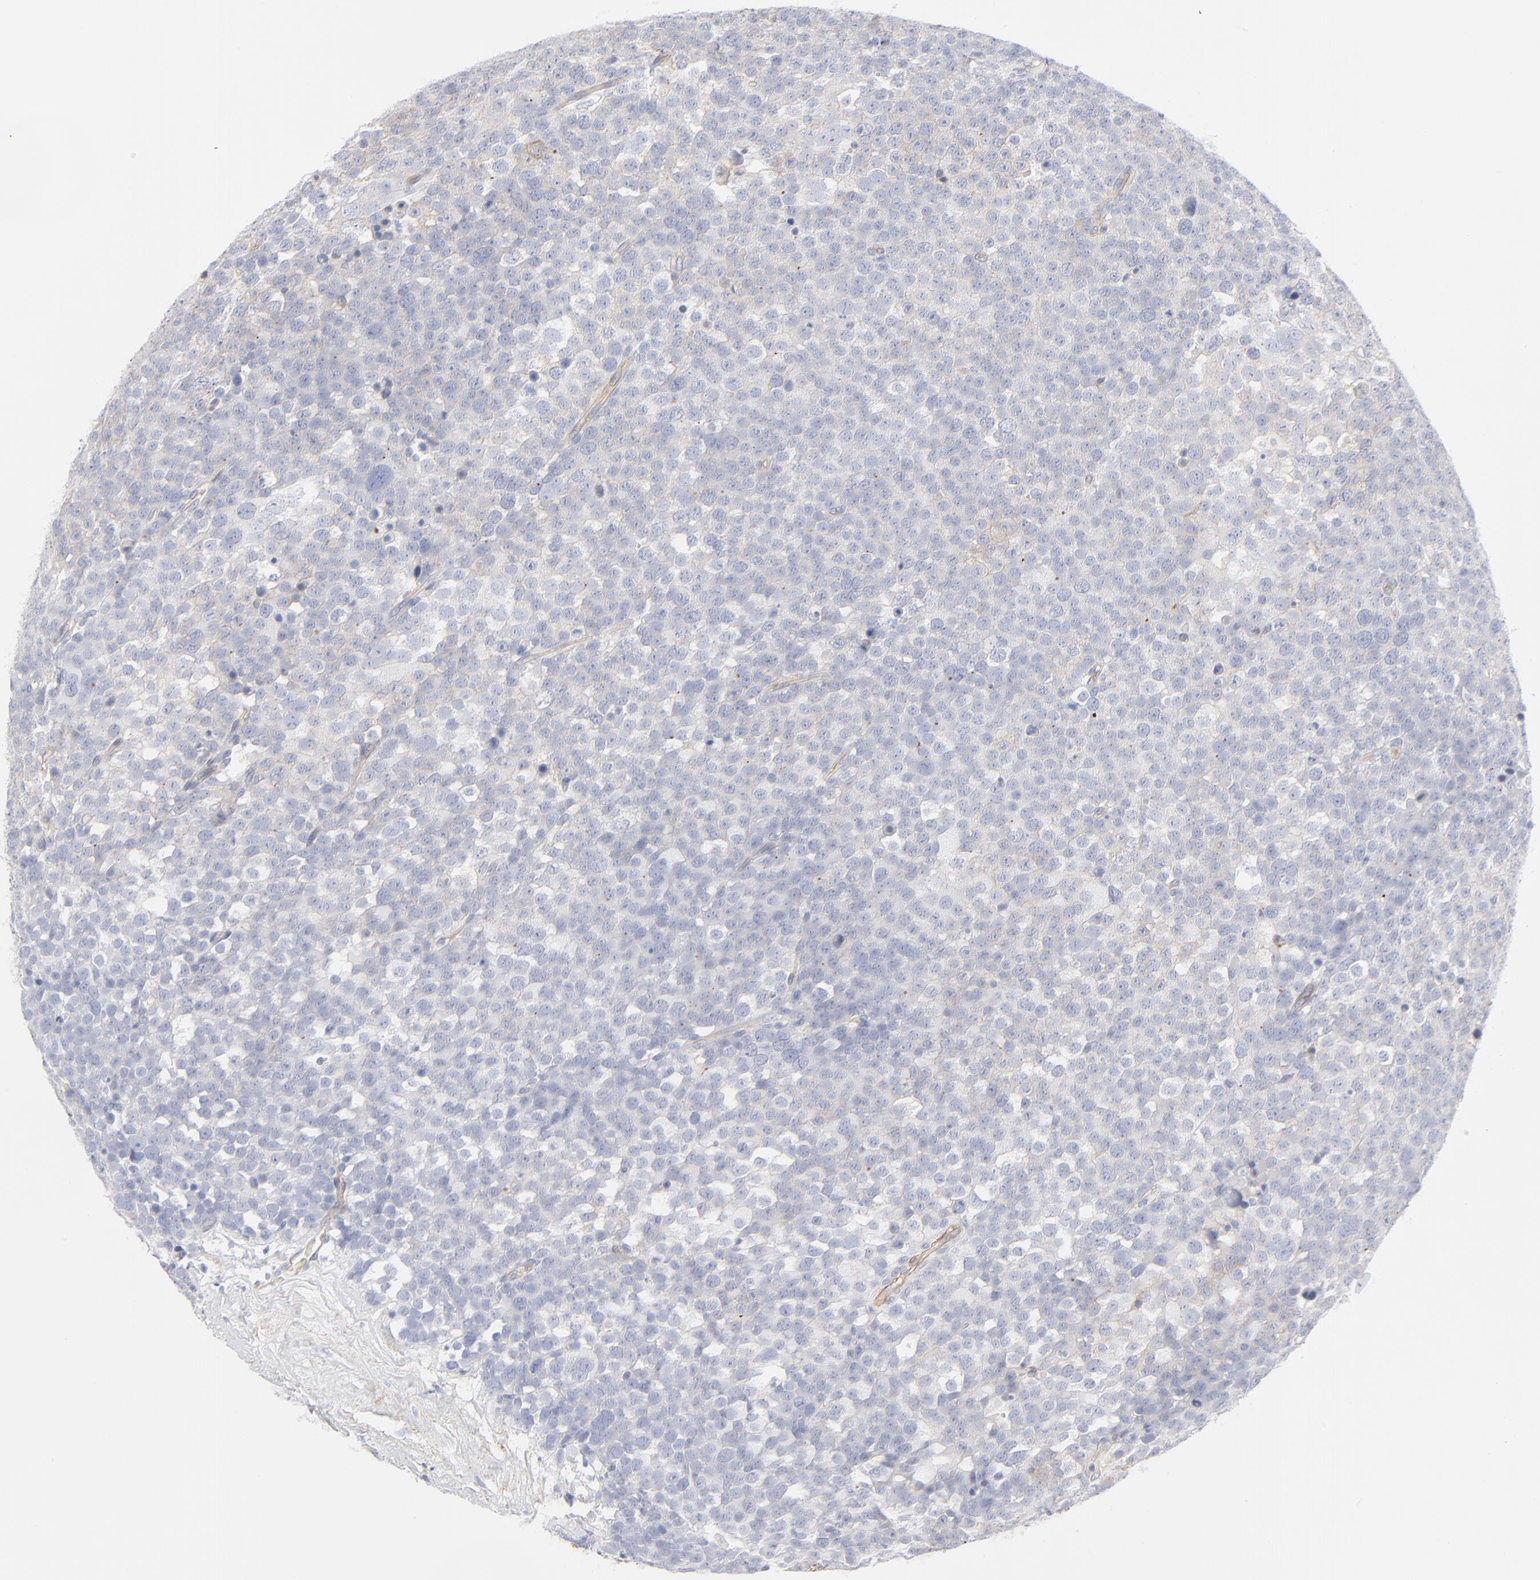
{"staining": {"intensity": "negative", "quantity": "none", "location": "none"}, "tissue": "testis cancer", "cell_type": "Tumor cells", "image_type": "cancer", "snomed": [{"axis": "morphology", "description": "Seminoma, NOS"}, {"axis": "topography", "description": "Testis"}], "caption": "Testis cancer was stained to show a protein in brown. There is no significant staining in tumor cells. (Immunohistochemistry, brightfield microscopy, high magnification).", "gene": "ITGA5", "patient": {"sex": "male", "age": 71}}